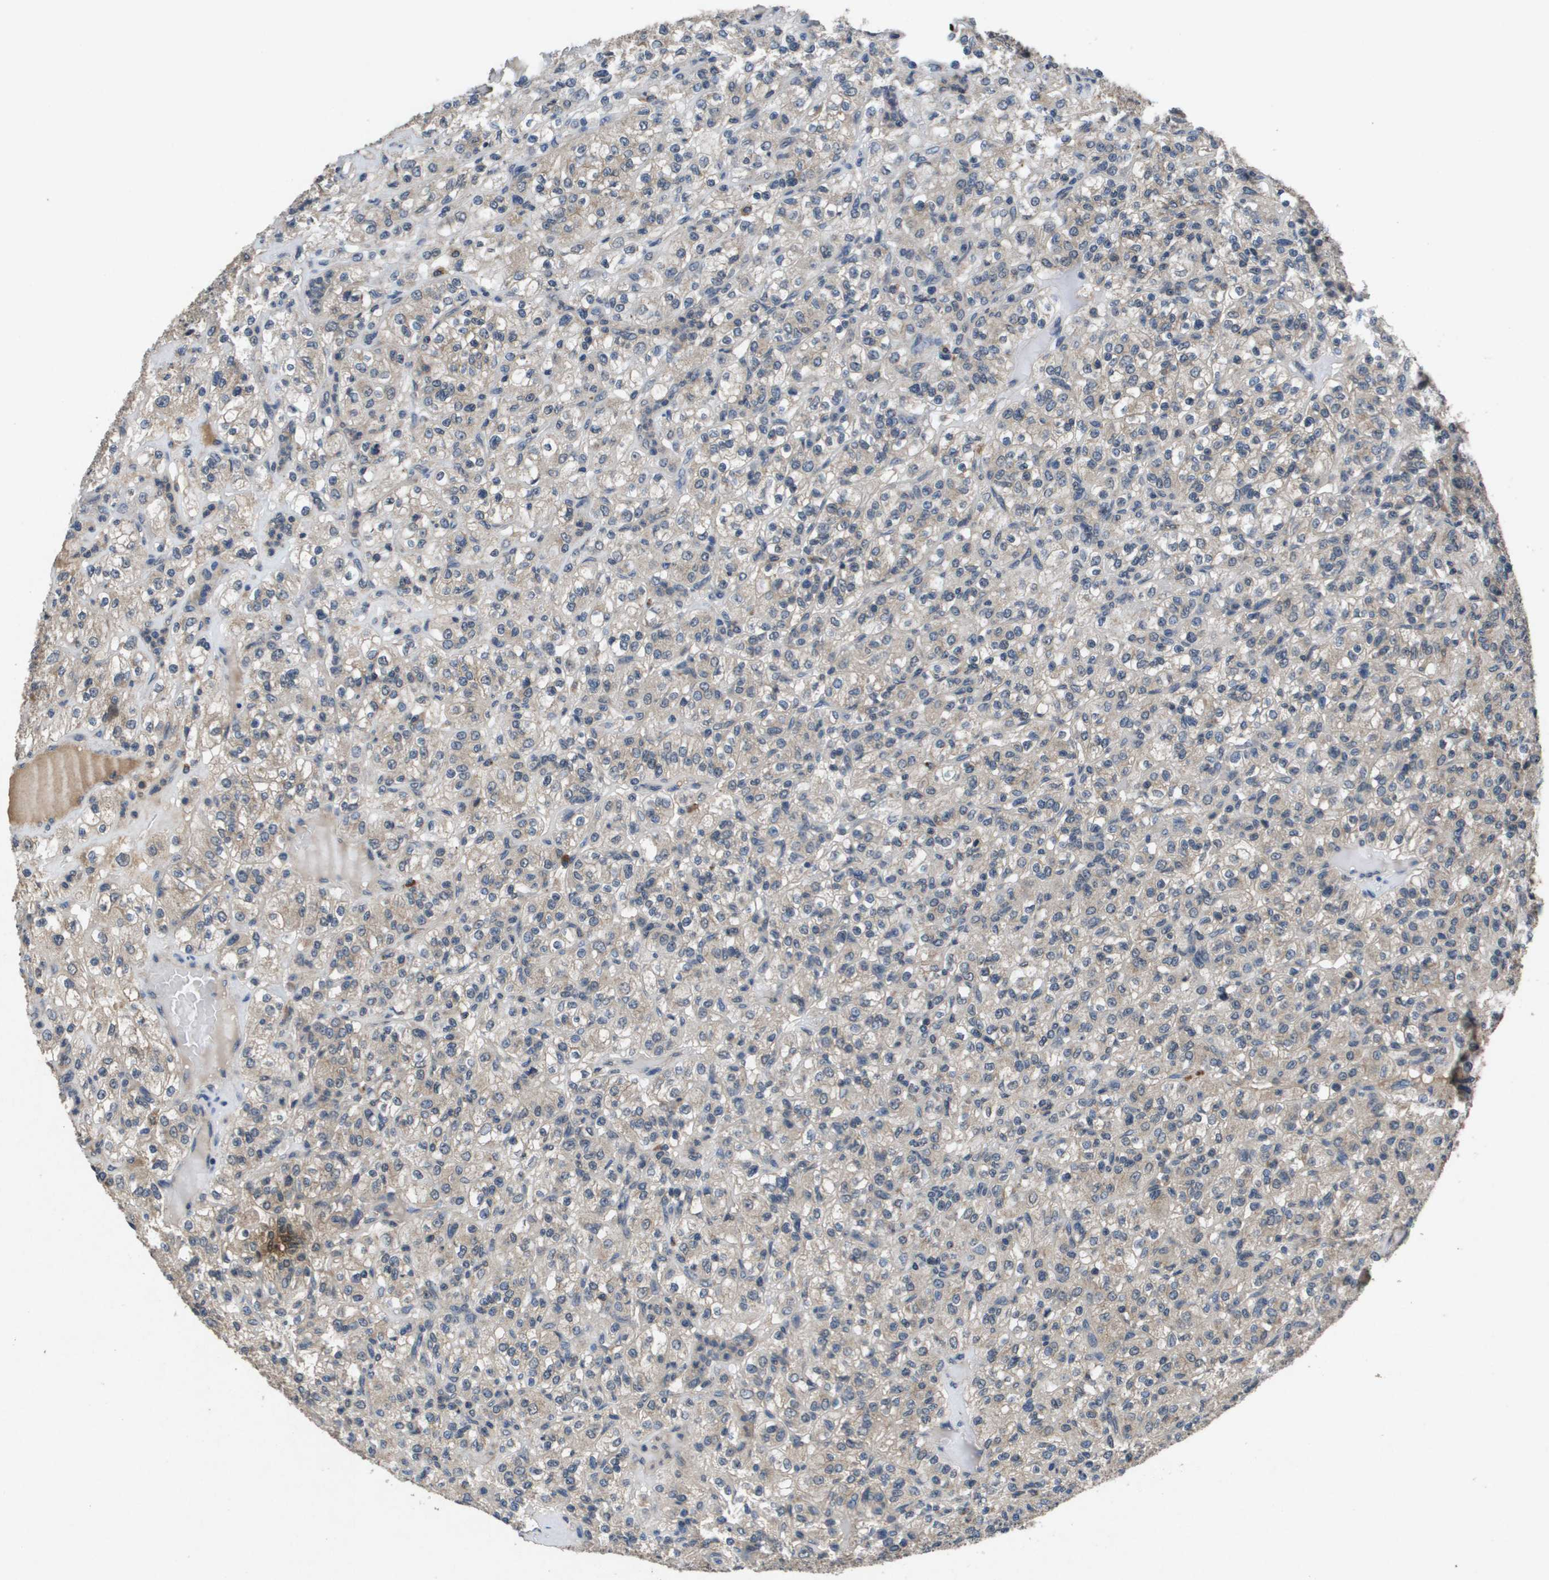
{"staining": {"intensity": "weak", "quantity": "25%-75%", "location": "cytoplasmic/membranous"}, "tissue": "renal cancer", "cell_type": "Tumor cells", "image_type": "cancer", "snomed": [{"axis": "morphology", "description": "Normal tissue, NOS"}, {"axis": "morphology", "description": "Adenocarcinoma, NOS"}, {"axis": "topography", "description": "Kidney"}], "caption": "Weak cytoplasmic/membranous protein expression is identified in approximately 25%-75% of tumor cells in renal cancer.", "gene": "PROC", "patient": {"sex": "female", "age": 72}}